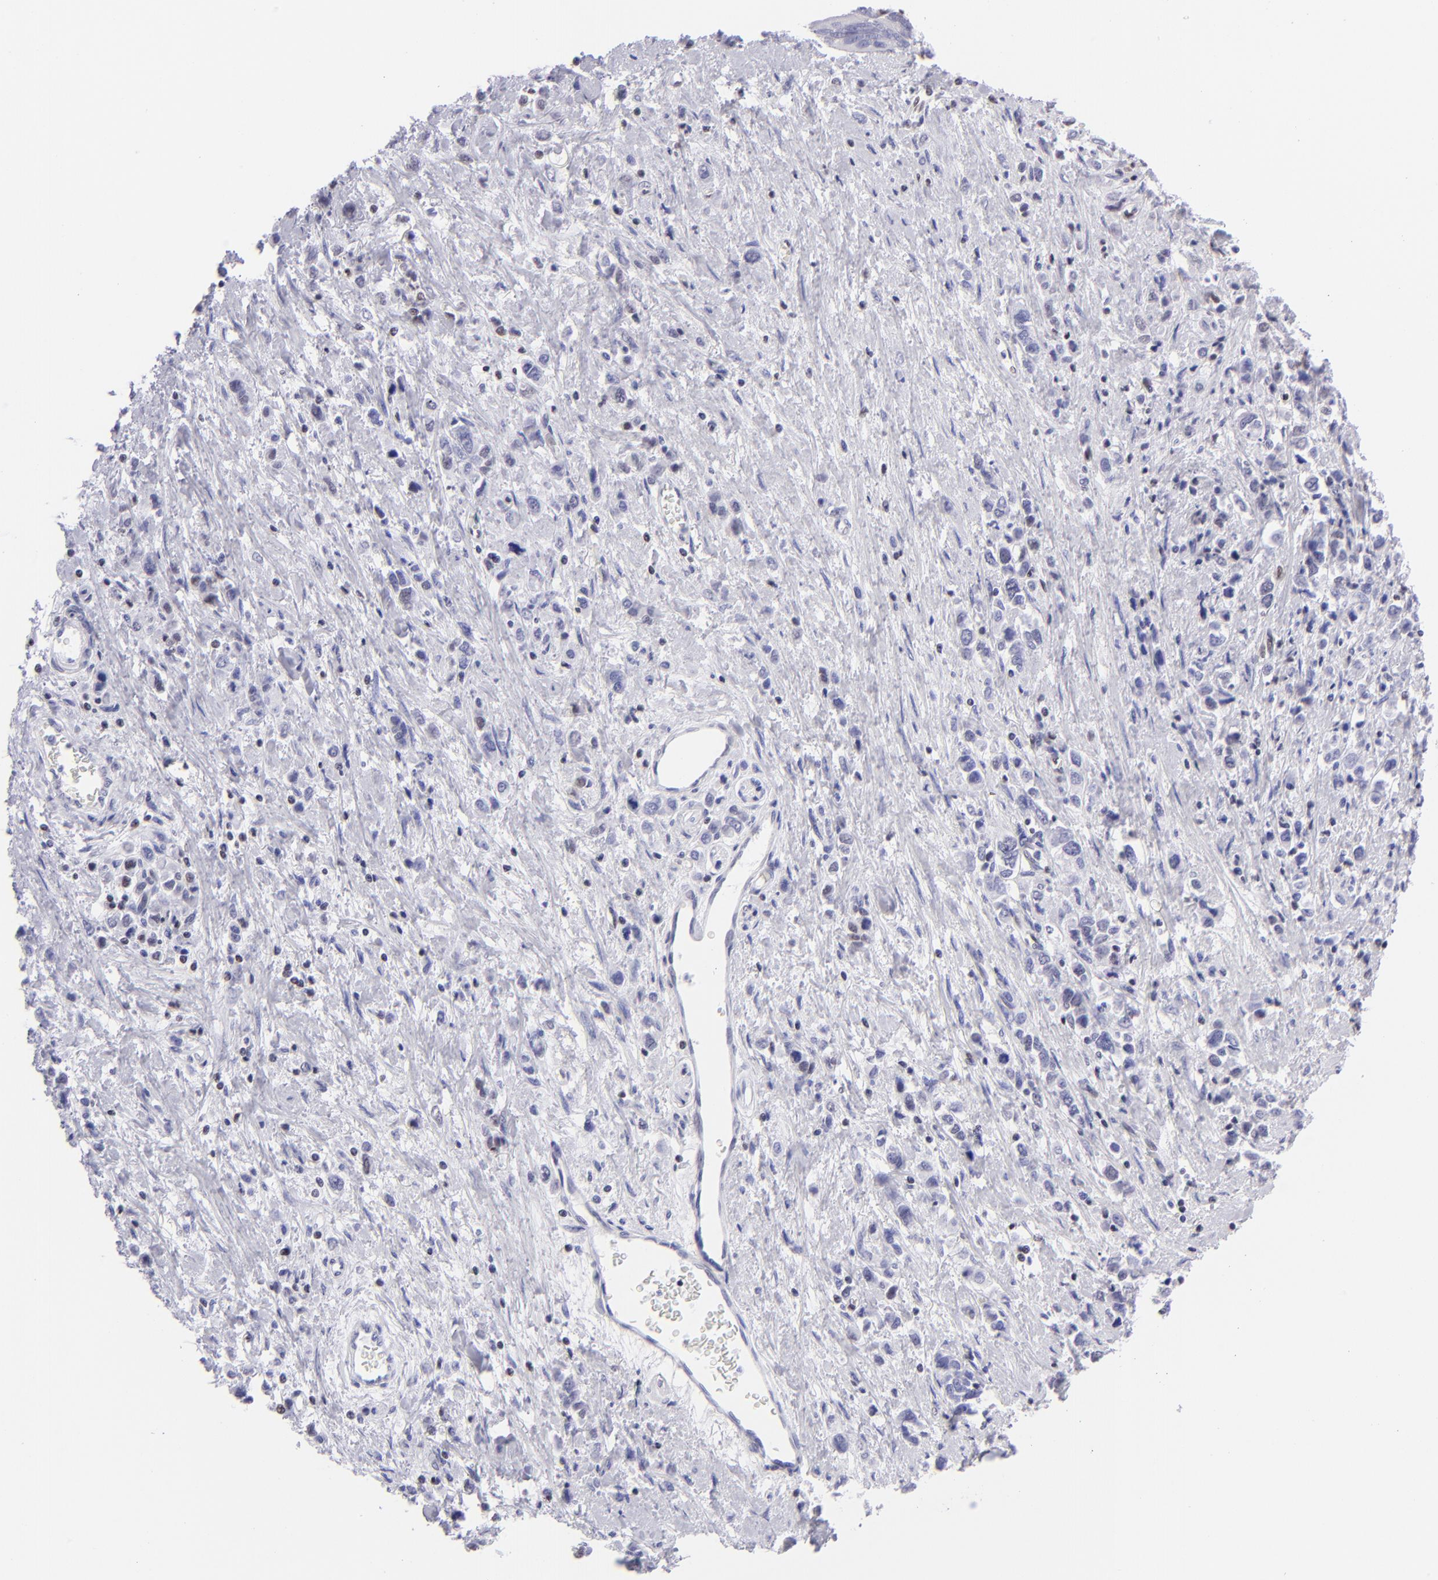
{"staining": {"intensity": "weak", "quantity": "<25%", "location": "nuclear"}, "tissue": "stomach cancer", "cell_type": "Tumor cells", "image_type": "cancer", "snomed": [{"axis": "morphology", "description": "Adenocarcinoma, NOS"}, {"axis": "topography", "description": "Stomach, upper"}], "caption": "A histopathology image of adenocarcinoma (stomach) stained for a protein demonstrates no brown staining in tumor cells.", "gene": "ETS1", "patient": {"sex": "male", "age": 76}}